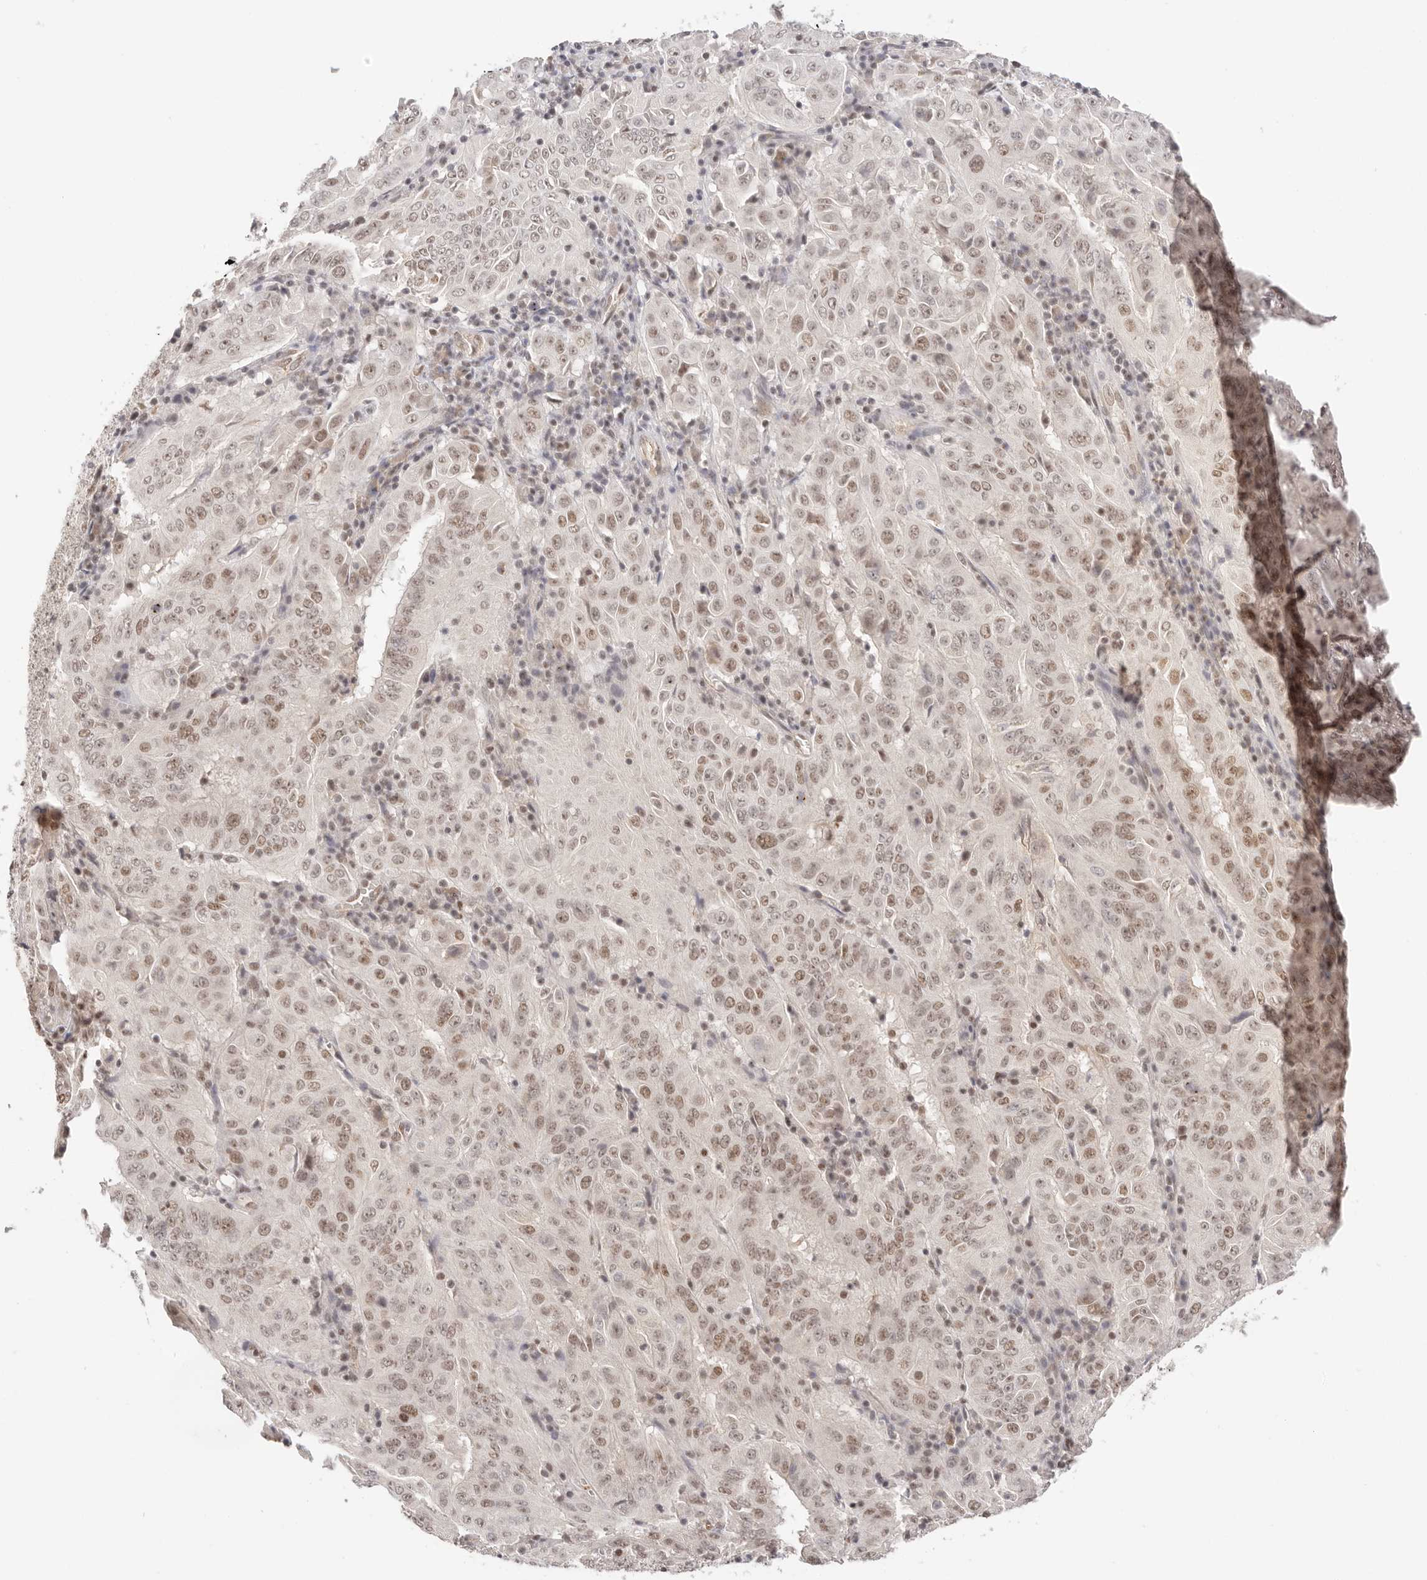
{"staining": {"intensity": "weak", "quantity": ">75%", "location": "nuclear"}, "tissue": "pancreatic cancer", "cell_type": "Tumor cells", "image_type": "cancer", "snomed": [{"axis": "morphology", "description": "Adenocarcinoma, NOS"}, {"axis": "topography", "description": "Pancreas"}], "caption": "The photomicrograph displays a brown stain indicating the presence of a protein in the nuclear of tumor cells in pancreatic cancer. (DAB (3,3'-diaminobenzidine) = brown stain, brightfield microscopy at high magnification).", "gene": "RFC3", "patient": {"sex": "male", "age": 63}}